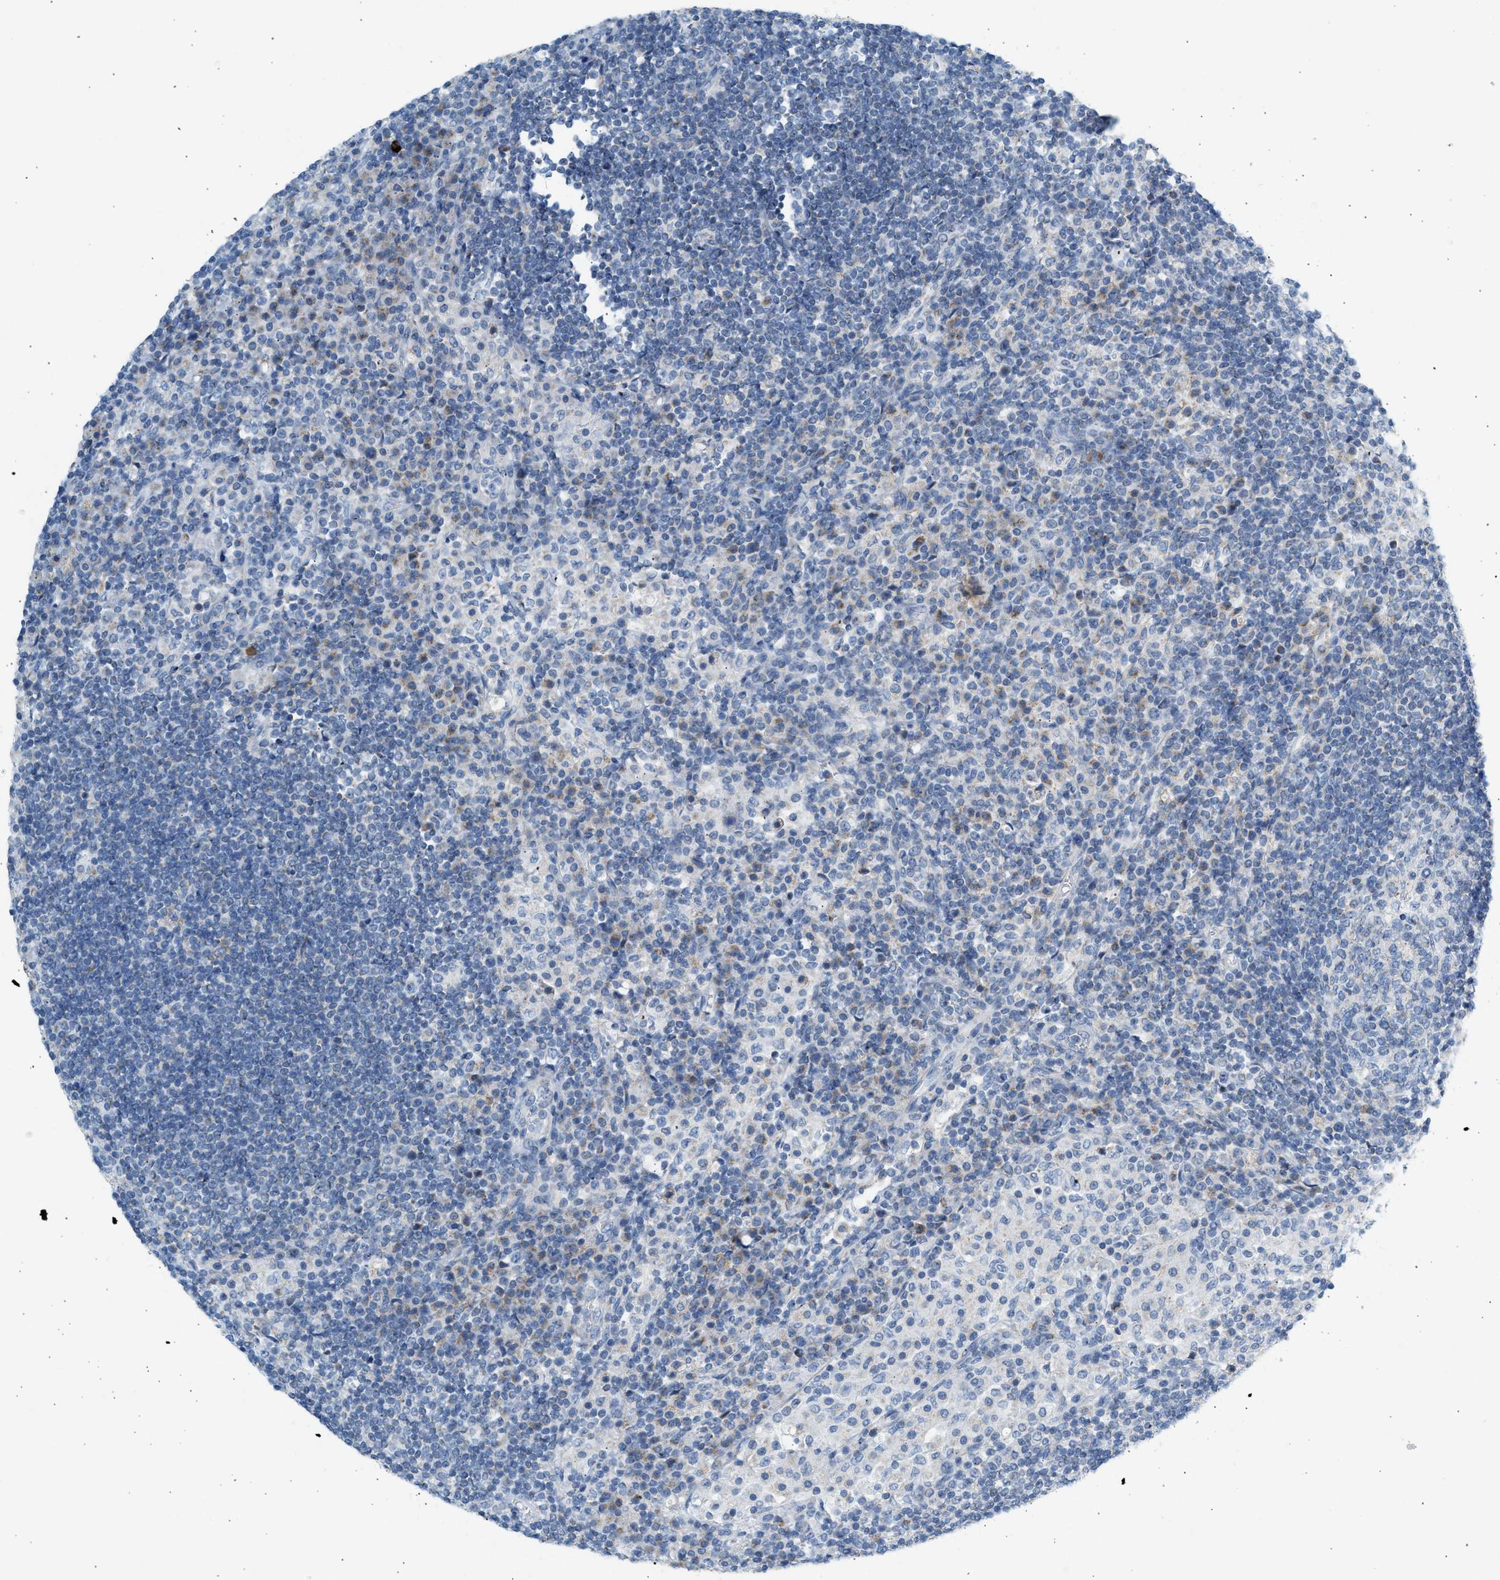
{"staining": {"intensity": "negative", "quantity": "none", "location": "none"}, "tissue": "lymph node", "cell_type": "Germinal center cells", "image_type": "normal", "snomed": [{"axis": "morphology", "description": "Normal tissue, NOS"}, {"axis": "topography", "description": "Lymph node"}], "caption": "High magnification brightfield microscopy of unremarkable lymph node stained with DAB (brown) and counterstained with hematoxylin (blue): germinal center cells show no significant staining.", "gene": "NDUFS8", "patient": {"sex": "female", "age": 53}}